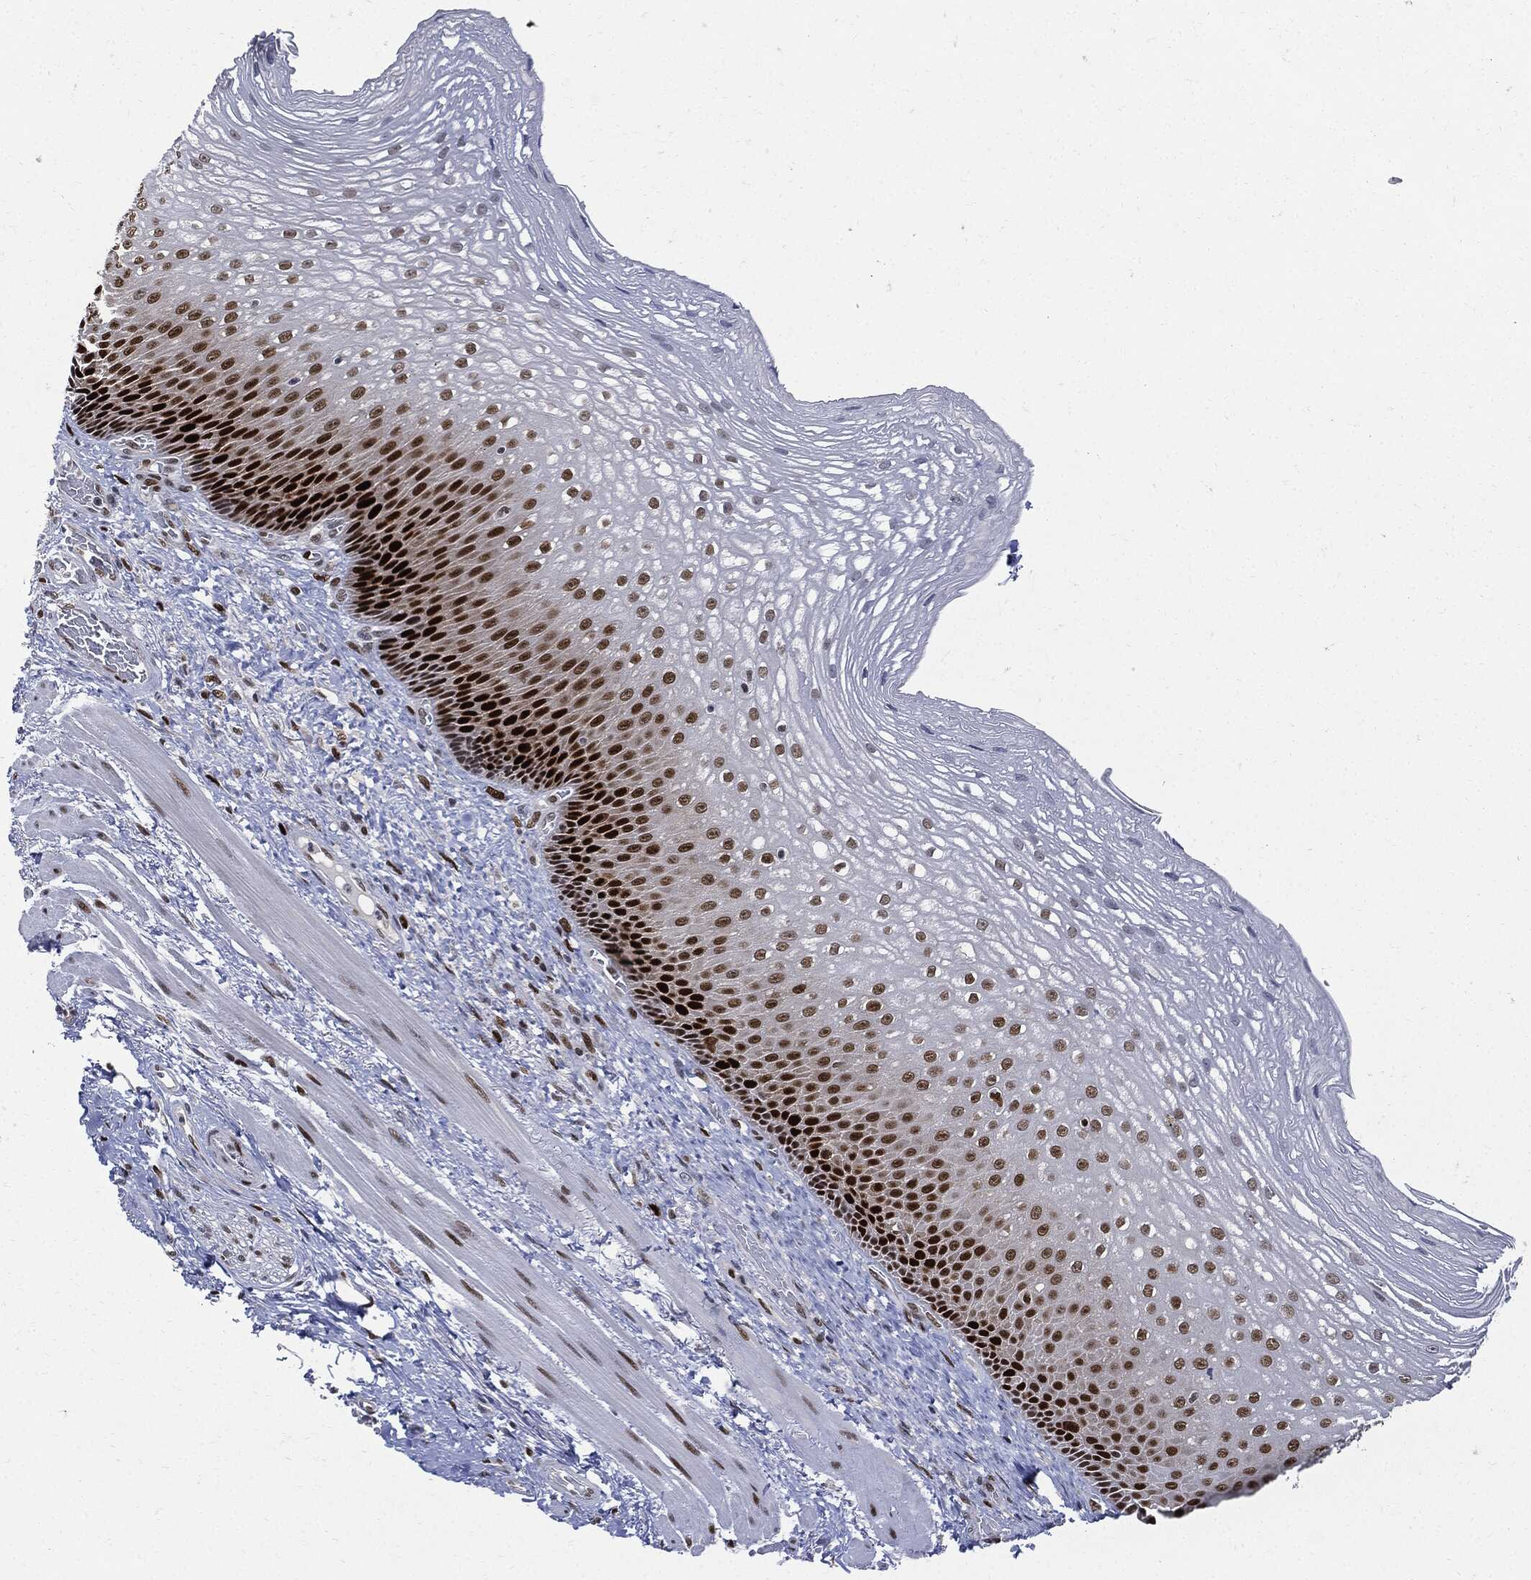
{"staining": {"intensity": "strong", "quantity": "25%-75%", "location": "nuclear"}, "tissue": "esophagus", "cell_type": "Squamous epithelial cells", "image_type": "normal", "snomed": [{"axis": "morphology", "description": "Normal tissue, NOS"}, {"axis": "topography", "description": "Esophagus"}], "caption": "Immunohistochemistry (IHC) staining of unremarkable esophagus, which shows high levels of strong nuclear staining in about 25%-75% of squamous epithelial cells indicating strong nuclear protein staining. The staining was performed using DAB (3,3'-diaminobenzidine) (brown) for protein detection and nuclei were counterstained in hematoxylin (blue).", "gene": "PCNA", "patient": {"sex": "male", "age": 63}}